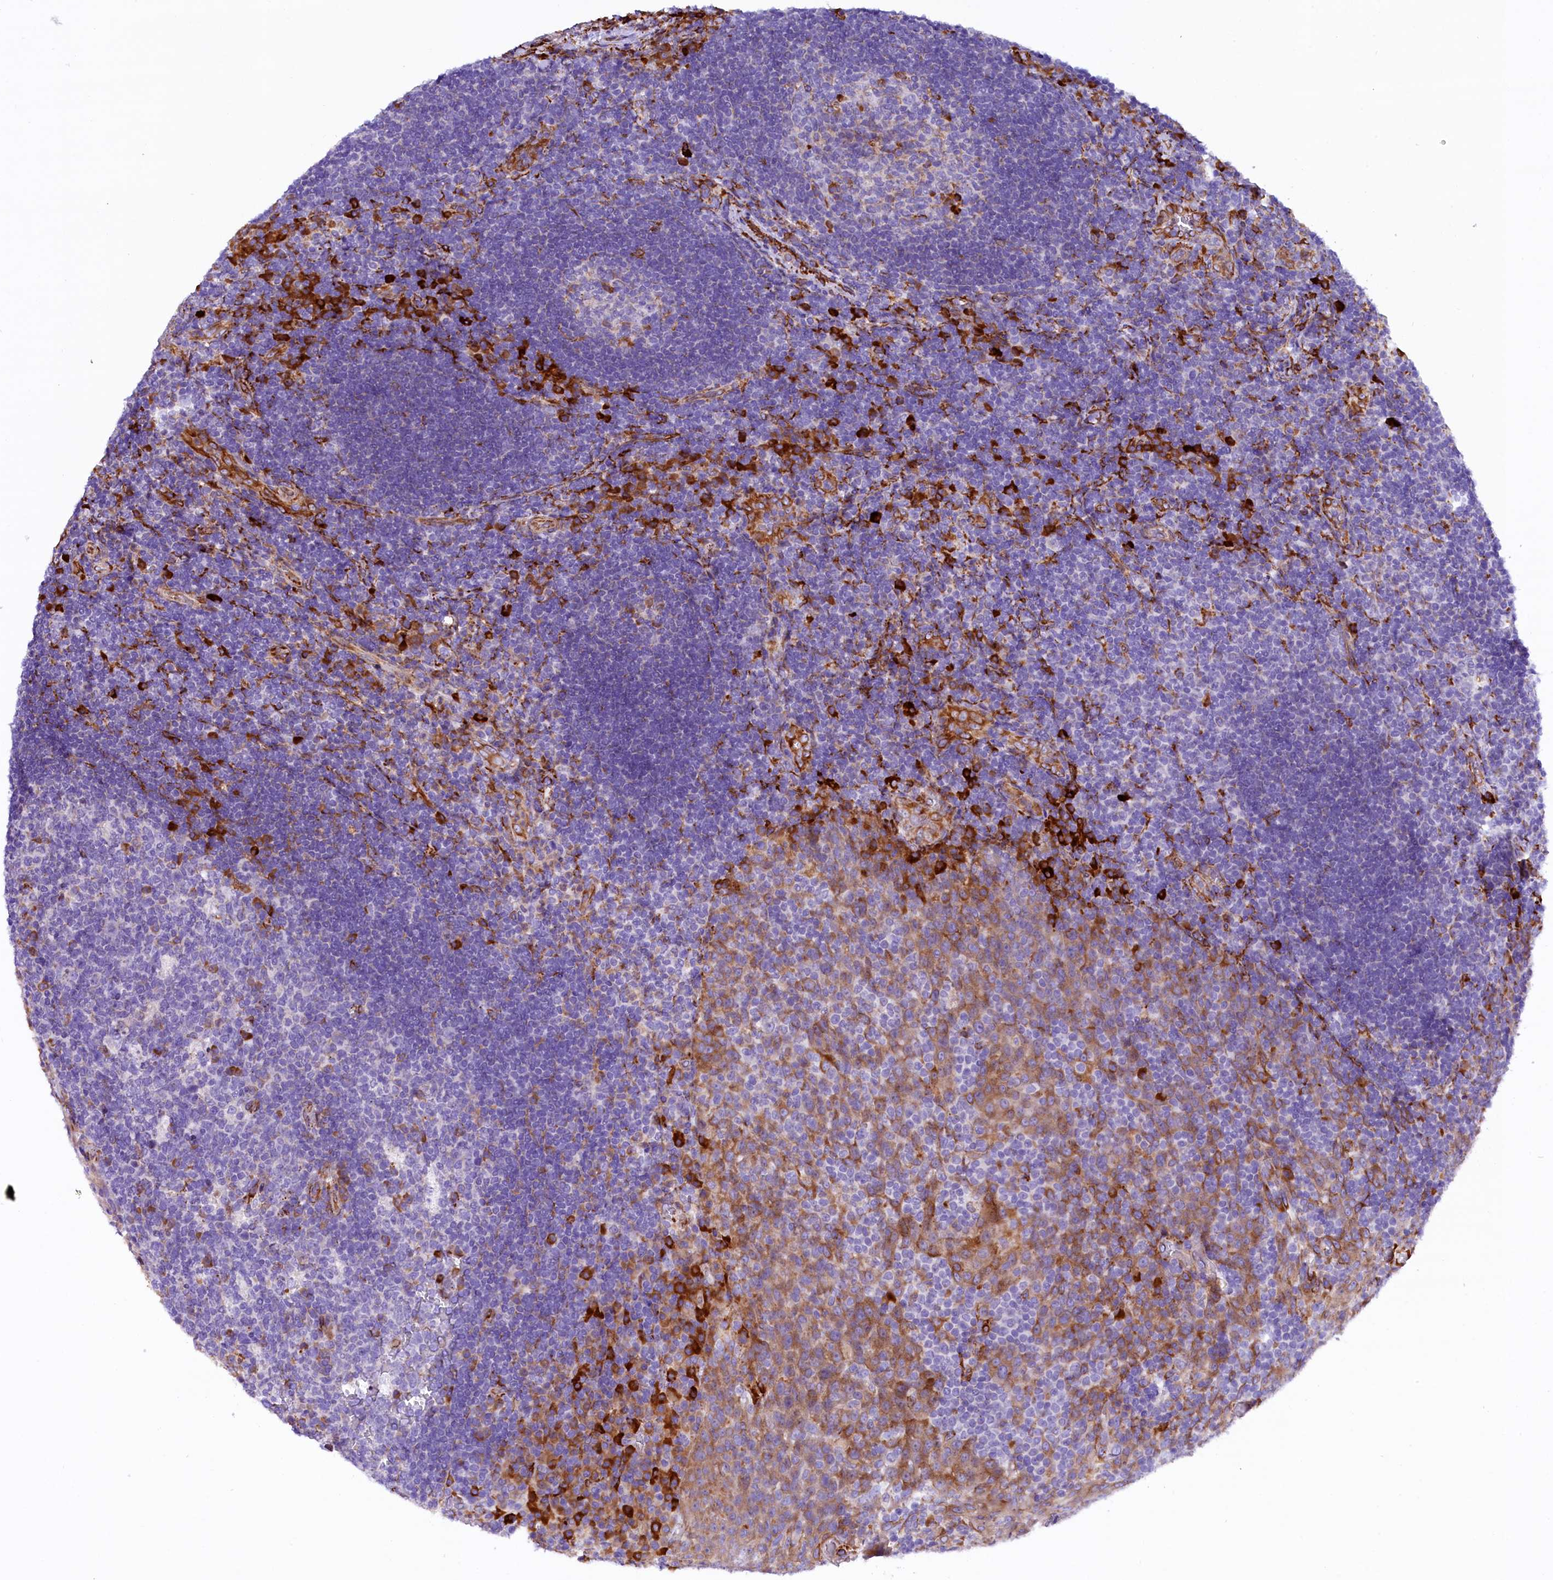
{"staining": {"intensity": "moderate", "quantity": "<25%", "location": "cytoplasmic/membranous"}, "tissue": "tonsil", "cell_type": "Germinal center cells", "image_type": "normal", "snomed": [{"axis": "morphology", "description": "Normal tissue, NOS"}, {"axis": "topography", "description": "Tonsil"}], "caption": "High-magnification brightfield microscopy of unremarkable tonsil stained with DAB (3,3'-diaminobenzidine) (brown) and counterstained with hematoxylin (blue). germinal center cells exhibit moderate cytoplasmic/membranous staining is appreciated in approximately<25% of cells. (brown staining indicates protein expression, while blue staining denotes nuclei).", "gene": "CMTR2", "patient": {"sex": "male", "age": 17}}